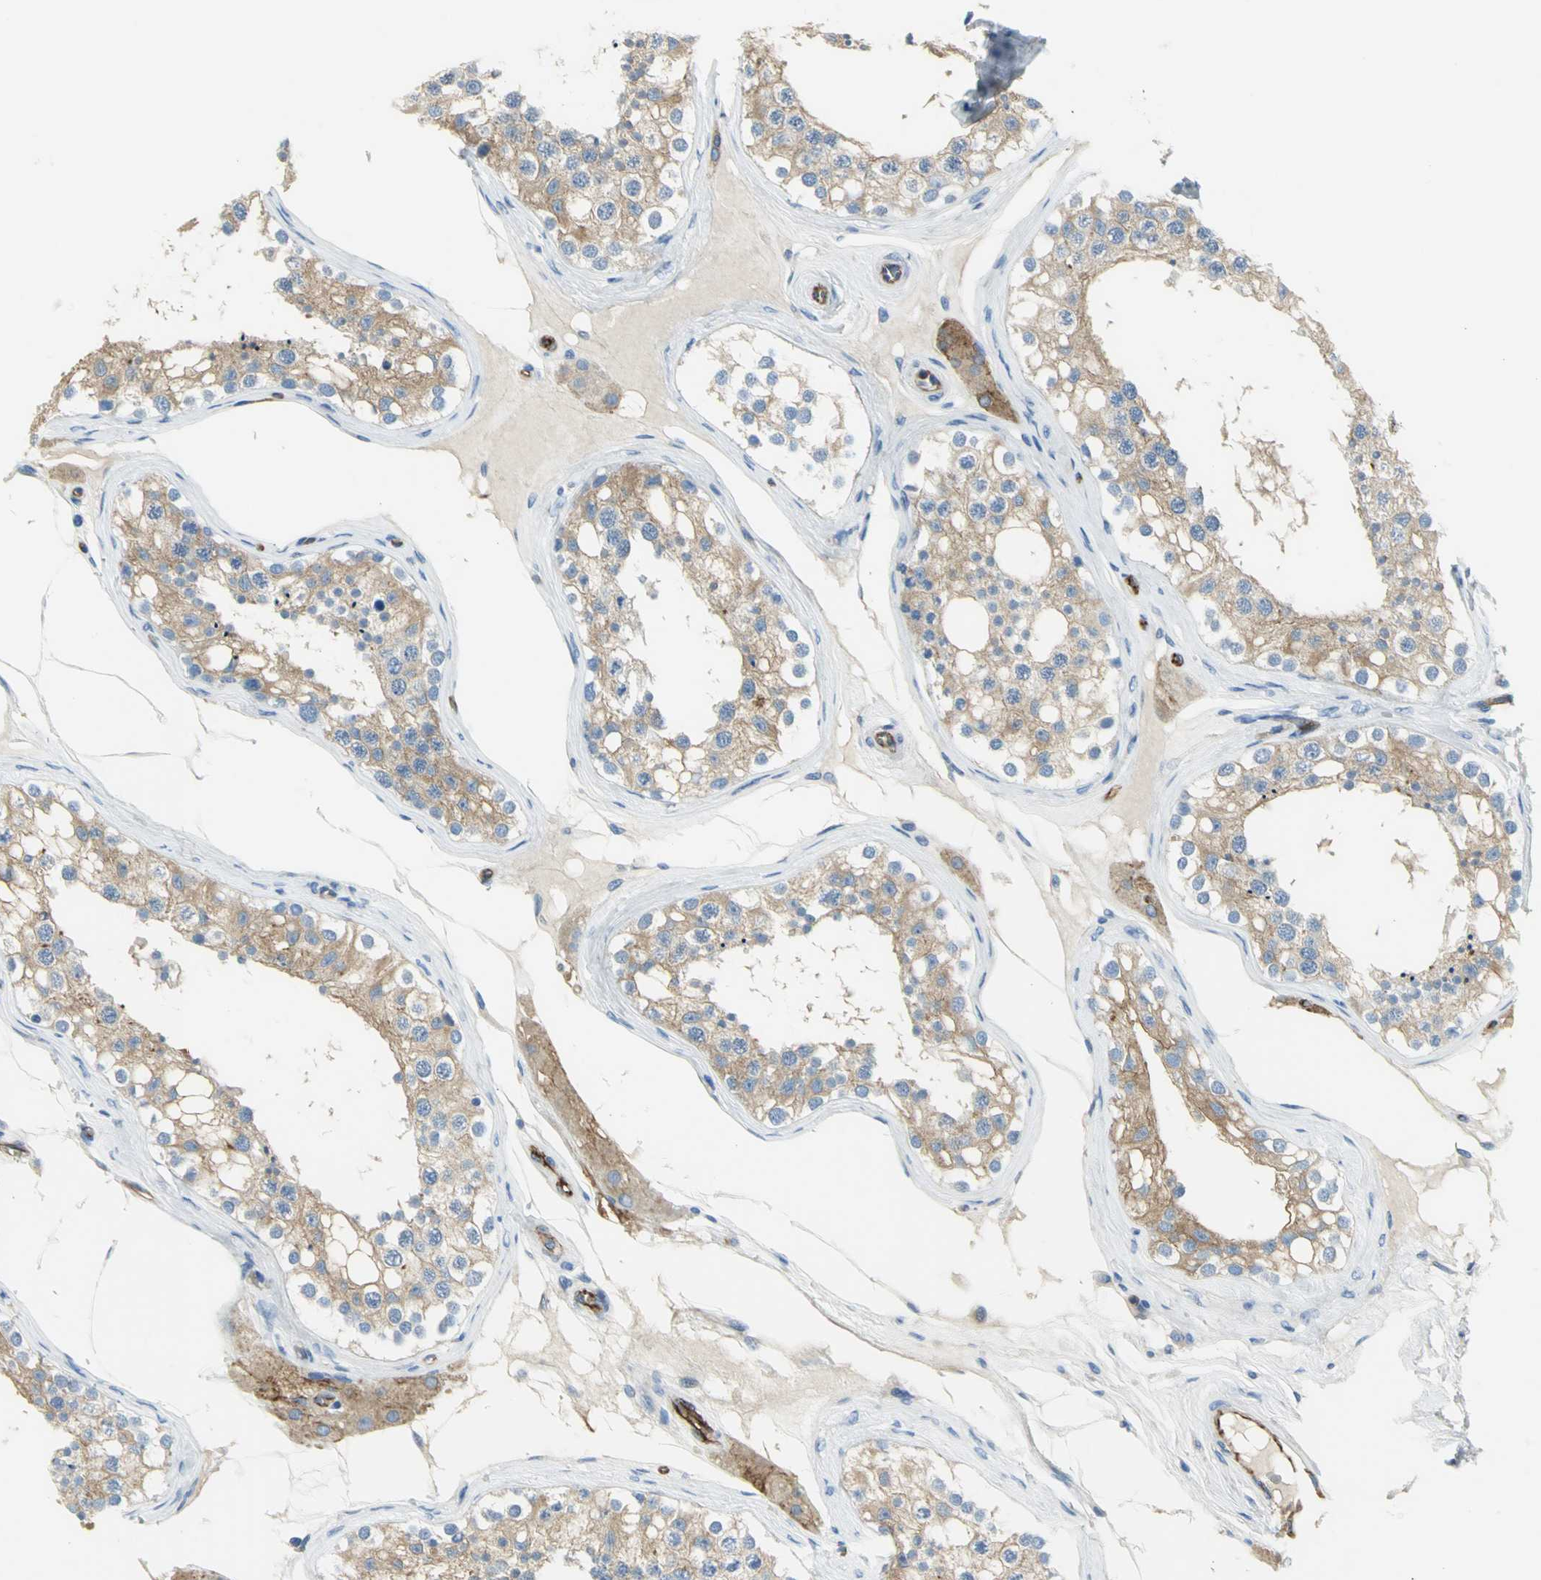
{"staining": {"intensity": "weak", "quantity": ">75%", "location": "cytoplasmic/membranous"}, "tissue": "testis", "cell_type": "Cells in seminiferous ducts", "image_type": "normal", "snomed": [{"axis": "morphology", "description": "Normal tissue, NOS"}, {"axis": "topography", "description": "Testis"}], "caption": "Protein positivity by immunohistochemistry displays weak cytoplasmic/membranous staining in about >75% of cells in seminiferous ducts in unremarkable testis.", "gene": "FLNB", "patient": {"sex": "male", "age": 68}}